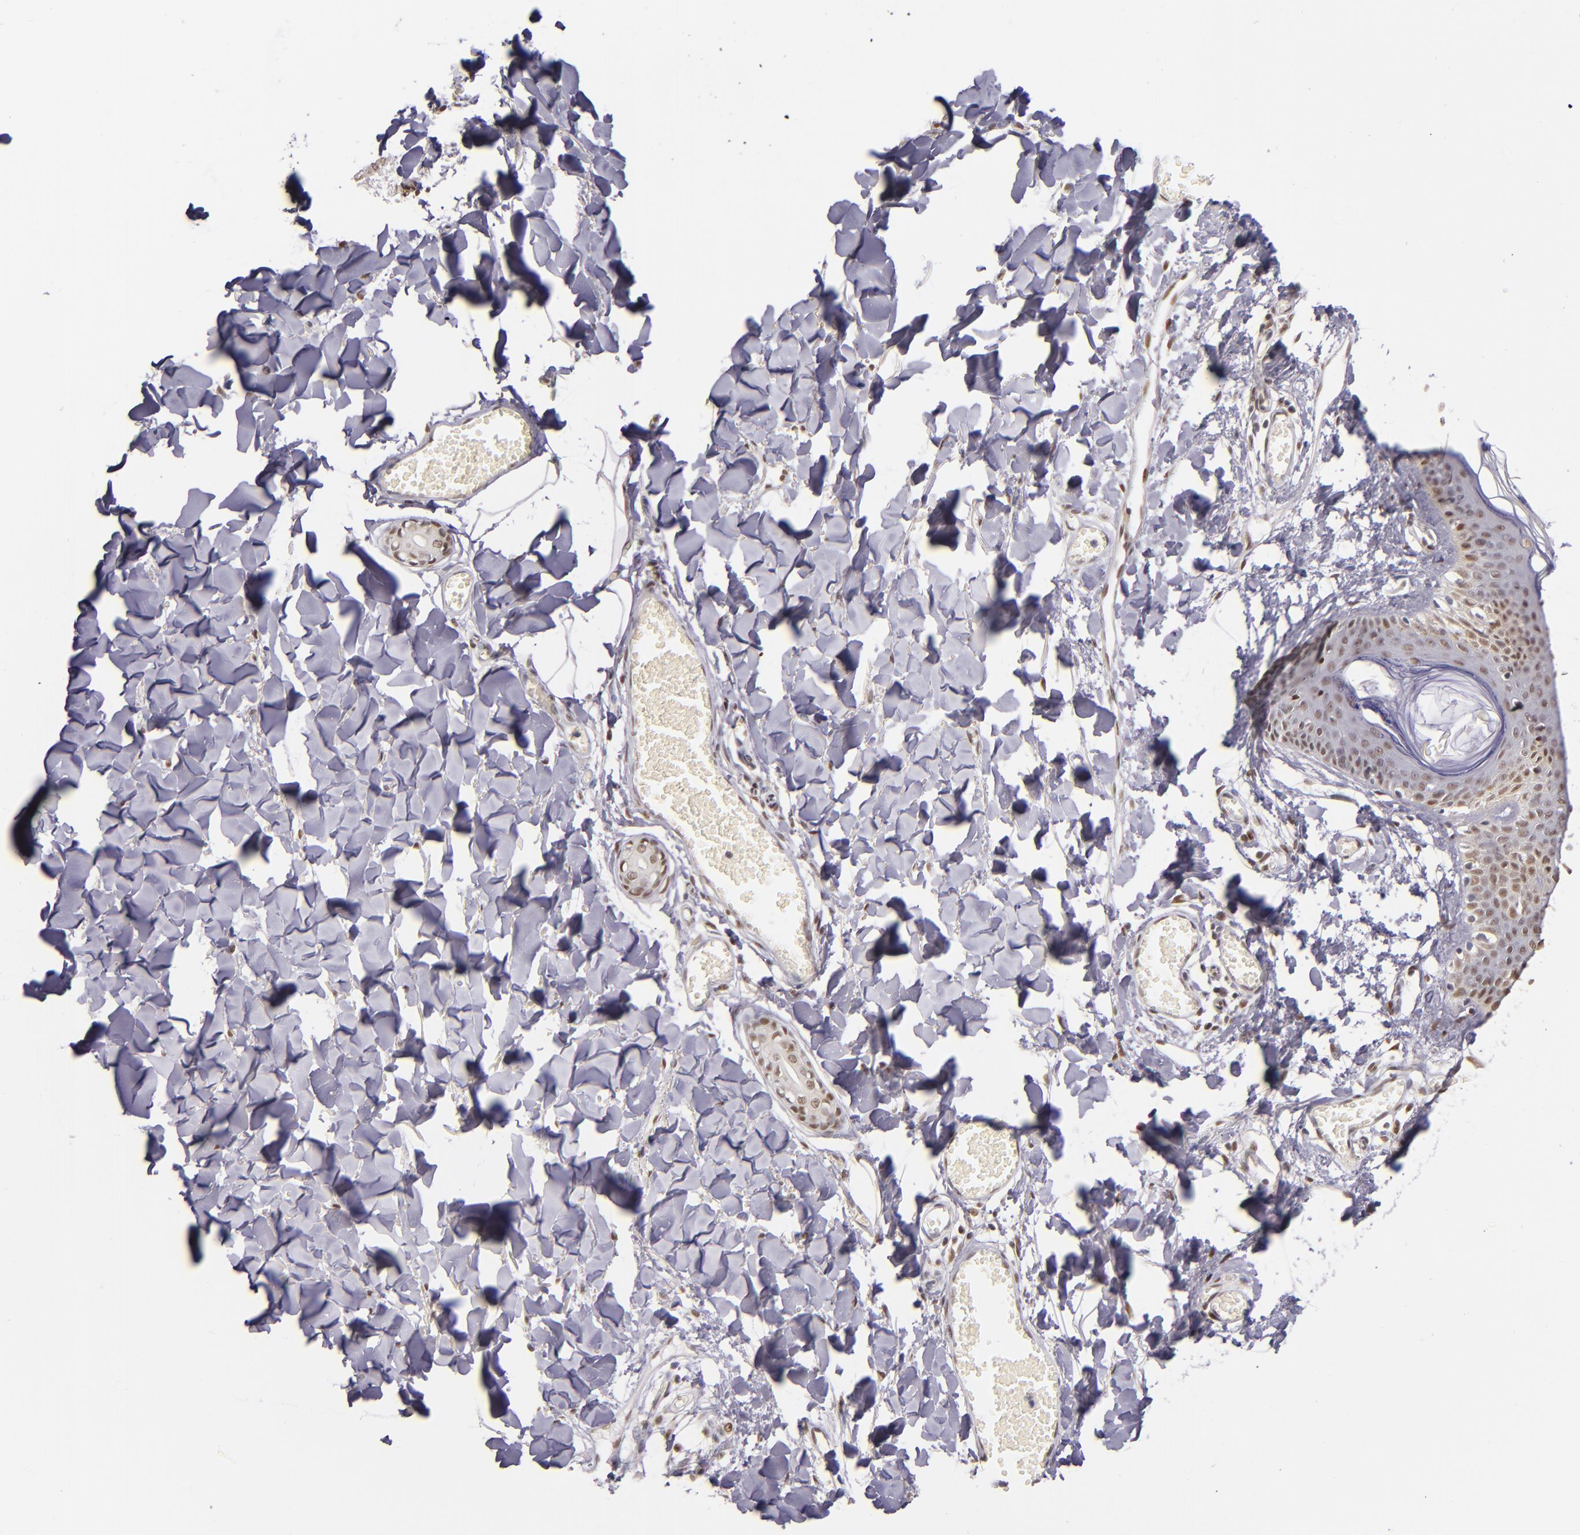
{"staining": {"intensity": "moderate", "quantity": ">75%", "location": "nuclear"}, "tissue": "skin", "cell_type": "Fibroblasts", "image_type": "normal", "snomed": [{"axis": "morphology", "description": "Normal tissue, NOS"}, {"axis": "morphology", "description": "Sarcoma, NOS"}, {"axis": "topography", "description": "Skin"}, {"axis": "topography", "description": "Soft tissue"}], "caption": "This is a micrograph of immunohistochemistry (IHC) staining of unremarkable skin, which shows moderate expression in the nuclear of fibroblasts.", "gene": "NCOR2", "patient": {"sex": "female", "age": 51}}